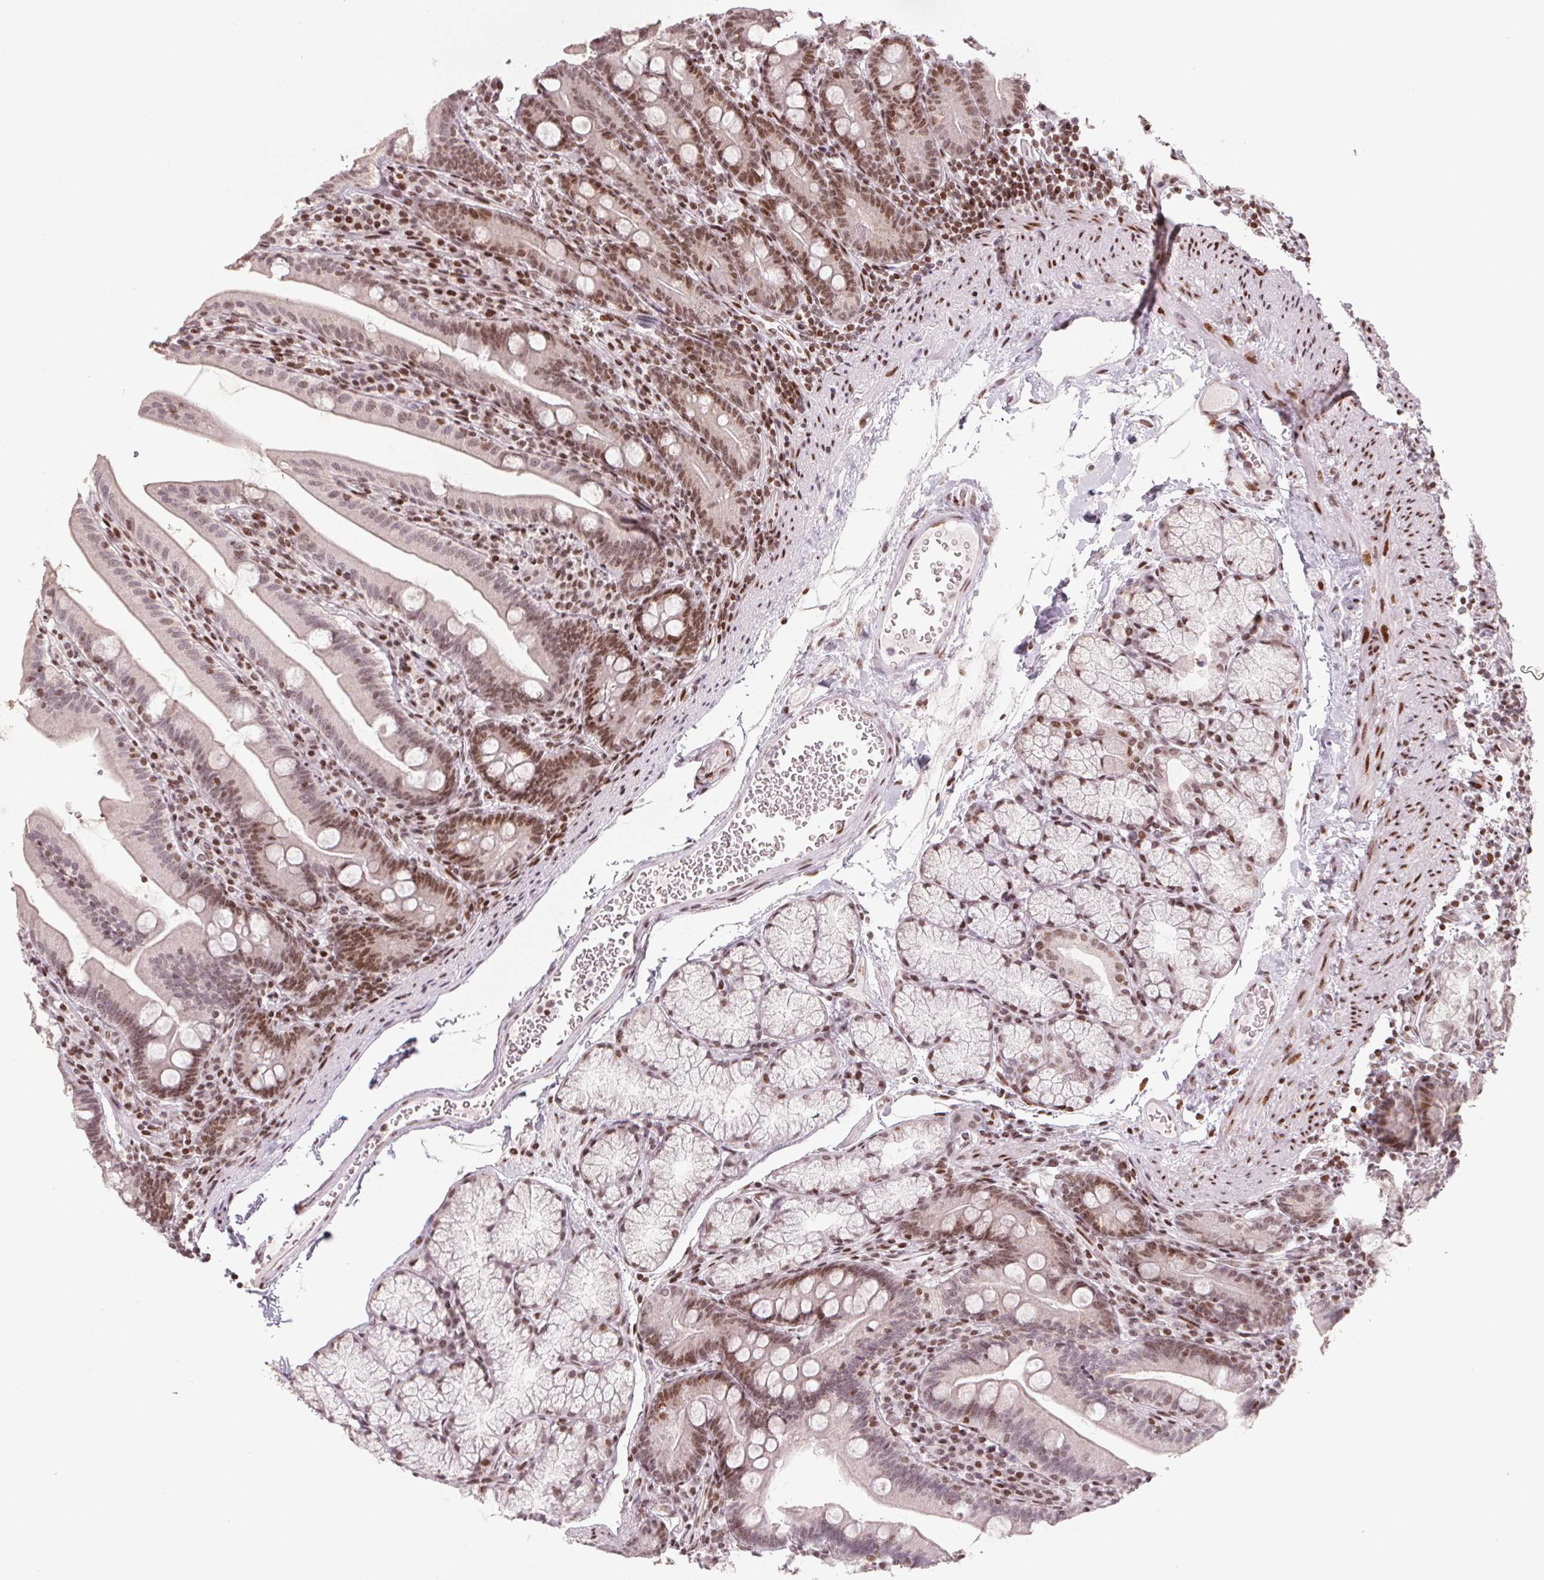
{"staining": {"intensity": "moderate", "quantity": ">75%", "location": "nuclear"}, "tissue": "duodenum", "cell_type": "Glandular cells", "image_type": "normal", "snomed": [{"axis": "morphology", "description": "Normal tissue, NOS"}, {"axis": "topography", "description": "Duodenum"}], "caption": "An IHC micrograph of benign tissue is shown. Protein staining in brown shows moderate nuclear positivity in duodenum within glandular cells.", "gene": "KMT2A", "patient": {"sex": "female", "age": 67}}